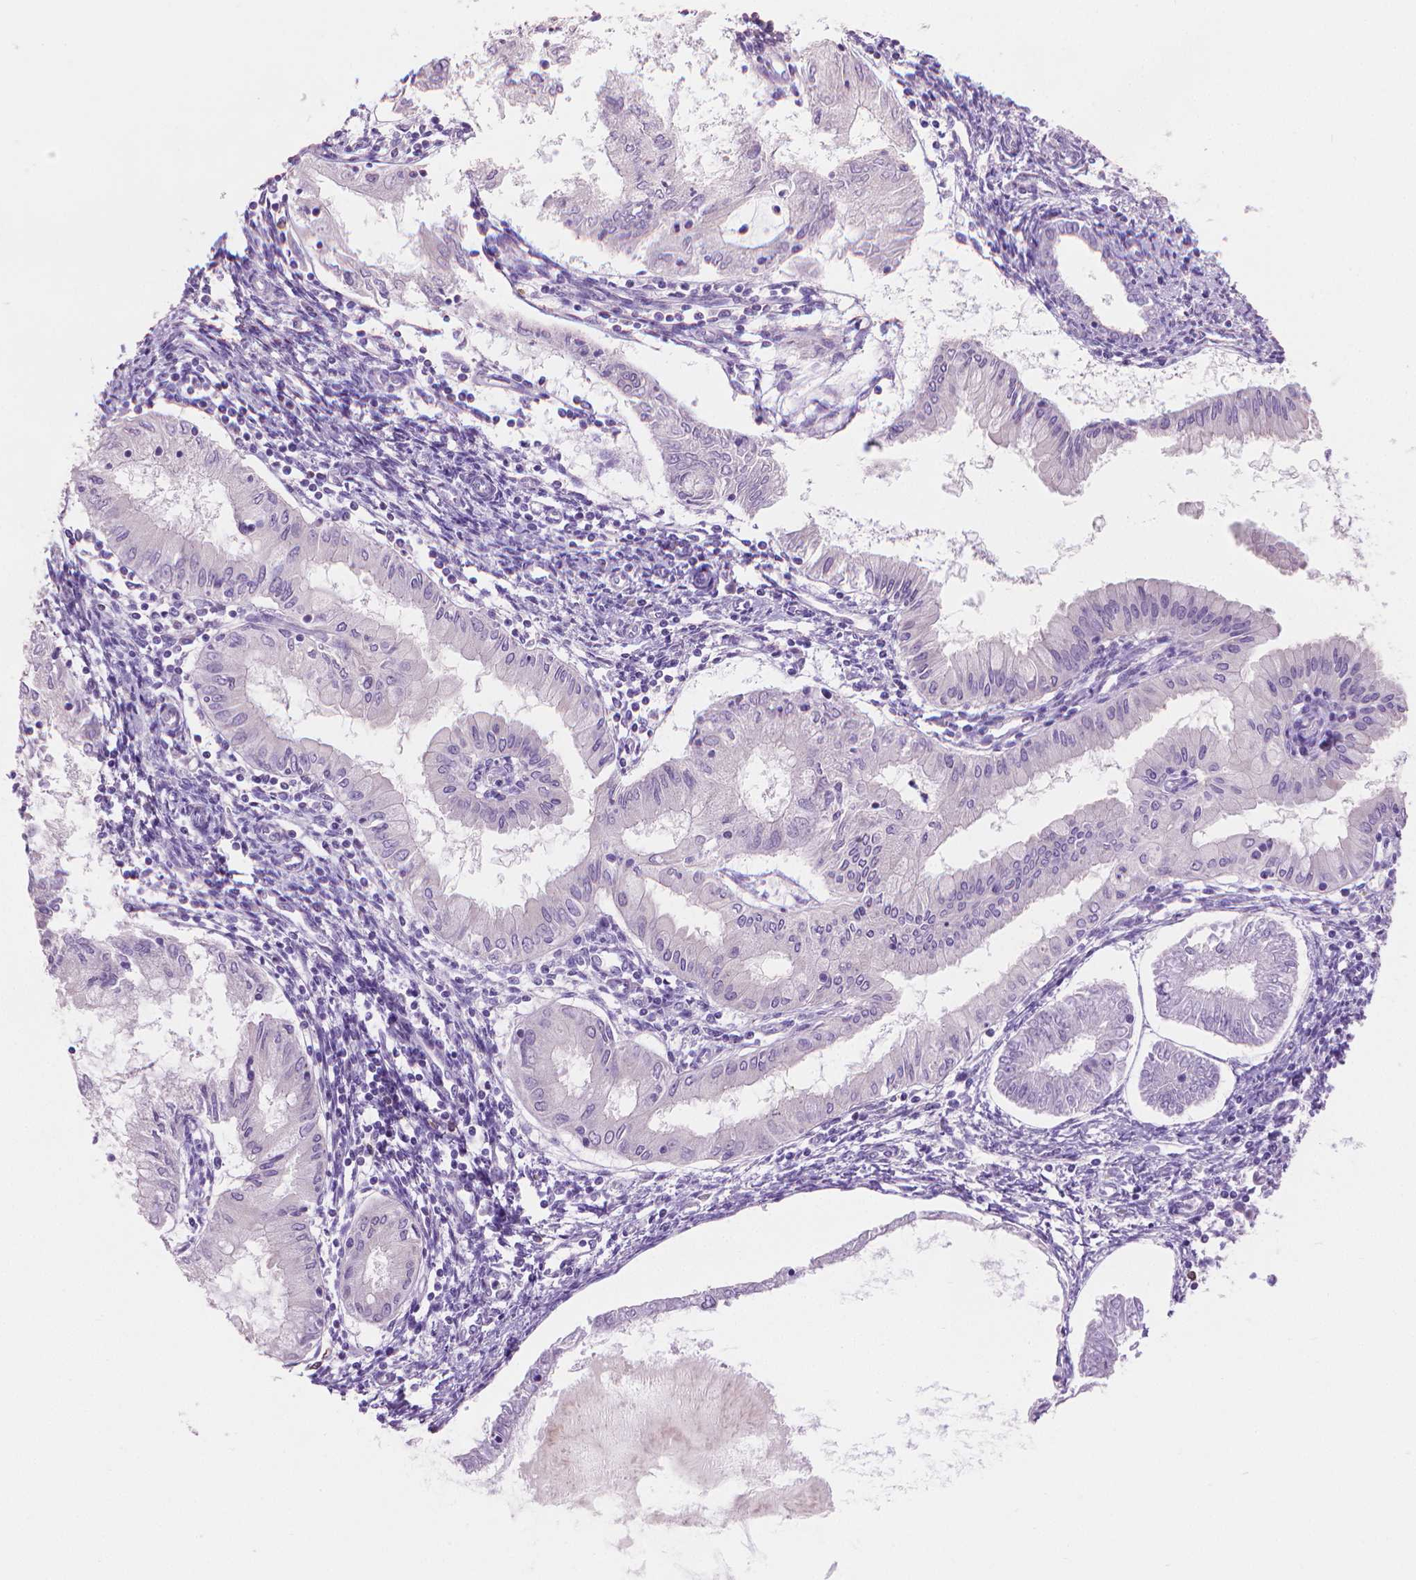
{"staining": {"intensity": "negative", "quantity": "none", "location": "none"}, "tissue": "endometrial cancer", "cell_type": "Tumor cells", "image_type": "cancer", "snomed": [{"axis": "morphology", "description": "Adenocarcinoma, NOS"}, {"axis": "topography", "description": "Endometrium"}], "caption": "Endometrial cancer (adenocarcinoma) stained for a protein using IHC demonstrates no staining tumor cells.", "gene": "GSDMA", "patient": {"sex": "female", "age": 68}}